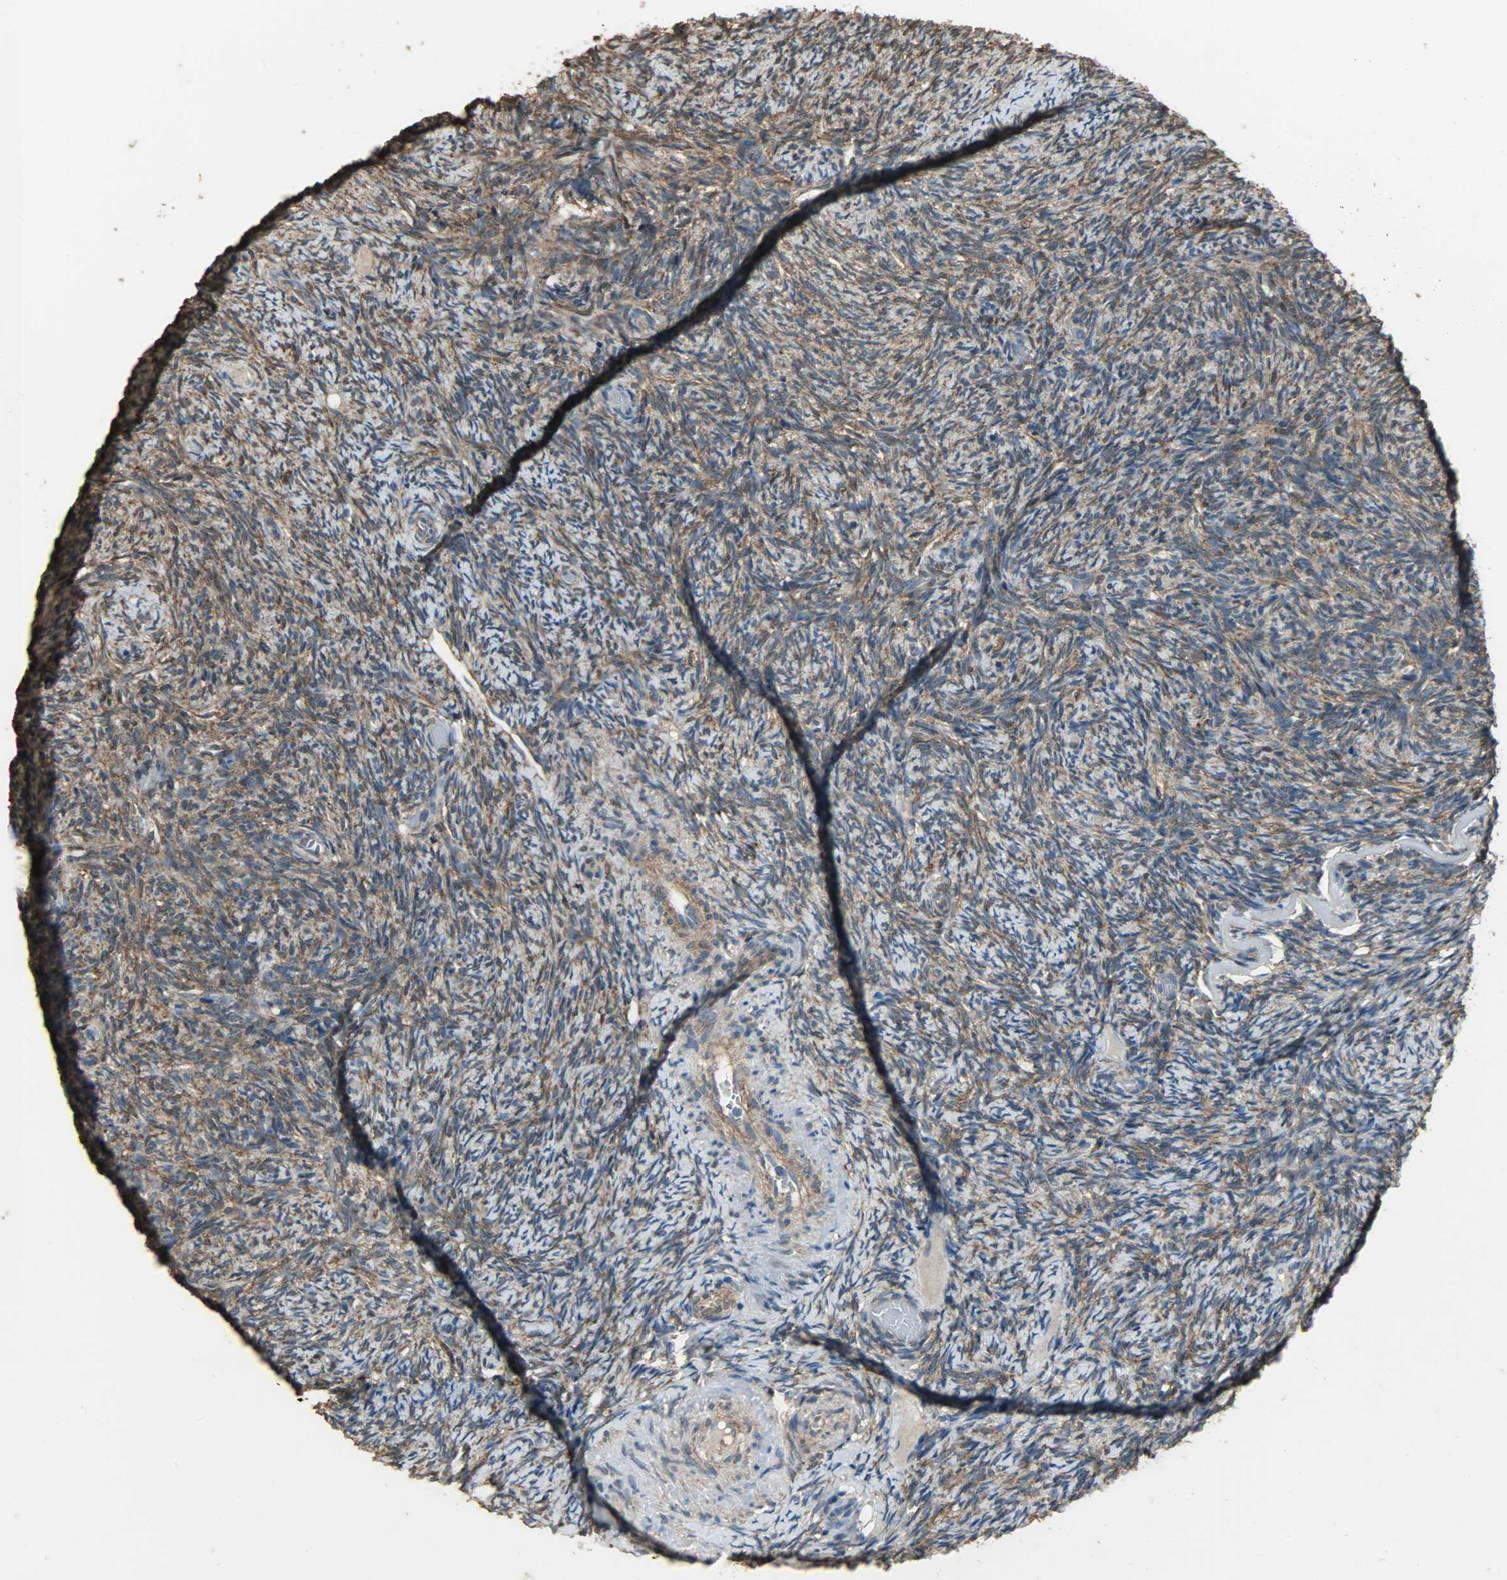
{"staining": {"intensity": "moderate", "quantity": "25%-75%", "location": "cytoplasmic/membranous"}, "tissue": "ovary", "cell_type": "Ovarian stroma cells", "image_type": "normal", "snomed": [{"axis": "morphology", "description": "Normal tissue, NOS"}, {"axis": "topography", "description": "Ovary"}], "caption": "Immunohistochemical staining of unremarkable ovary exhibits medium levels of moderate cytoplasmic/membranous expression in approximately 25%-75% of ovarian stroma cells.", "gene": "LDHB", "patient": {"sex": "female", "age": 60}}